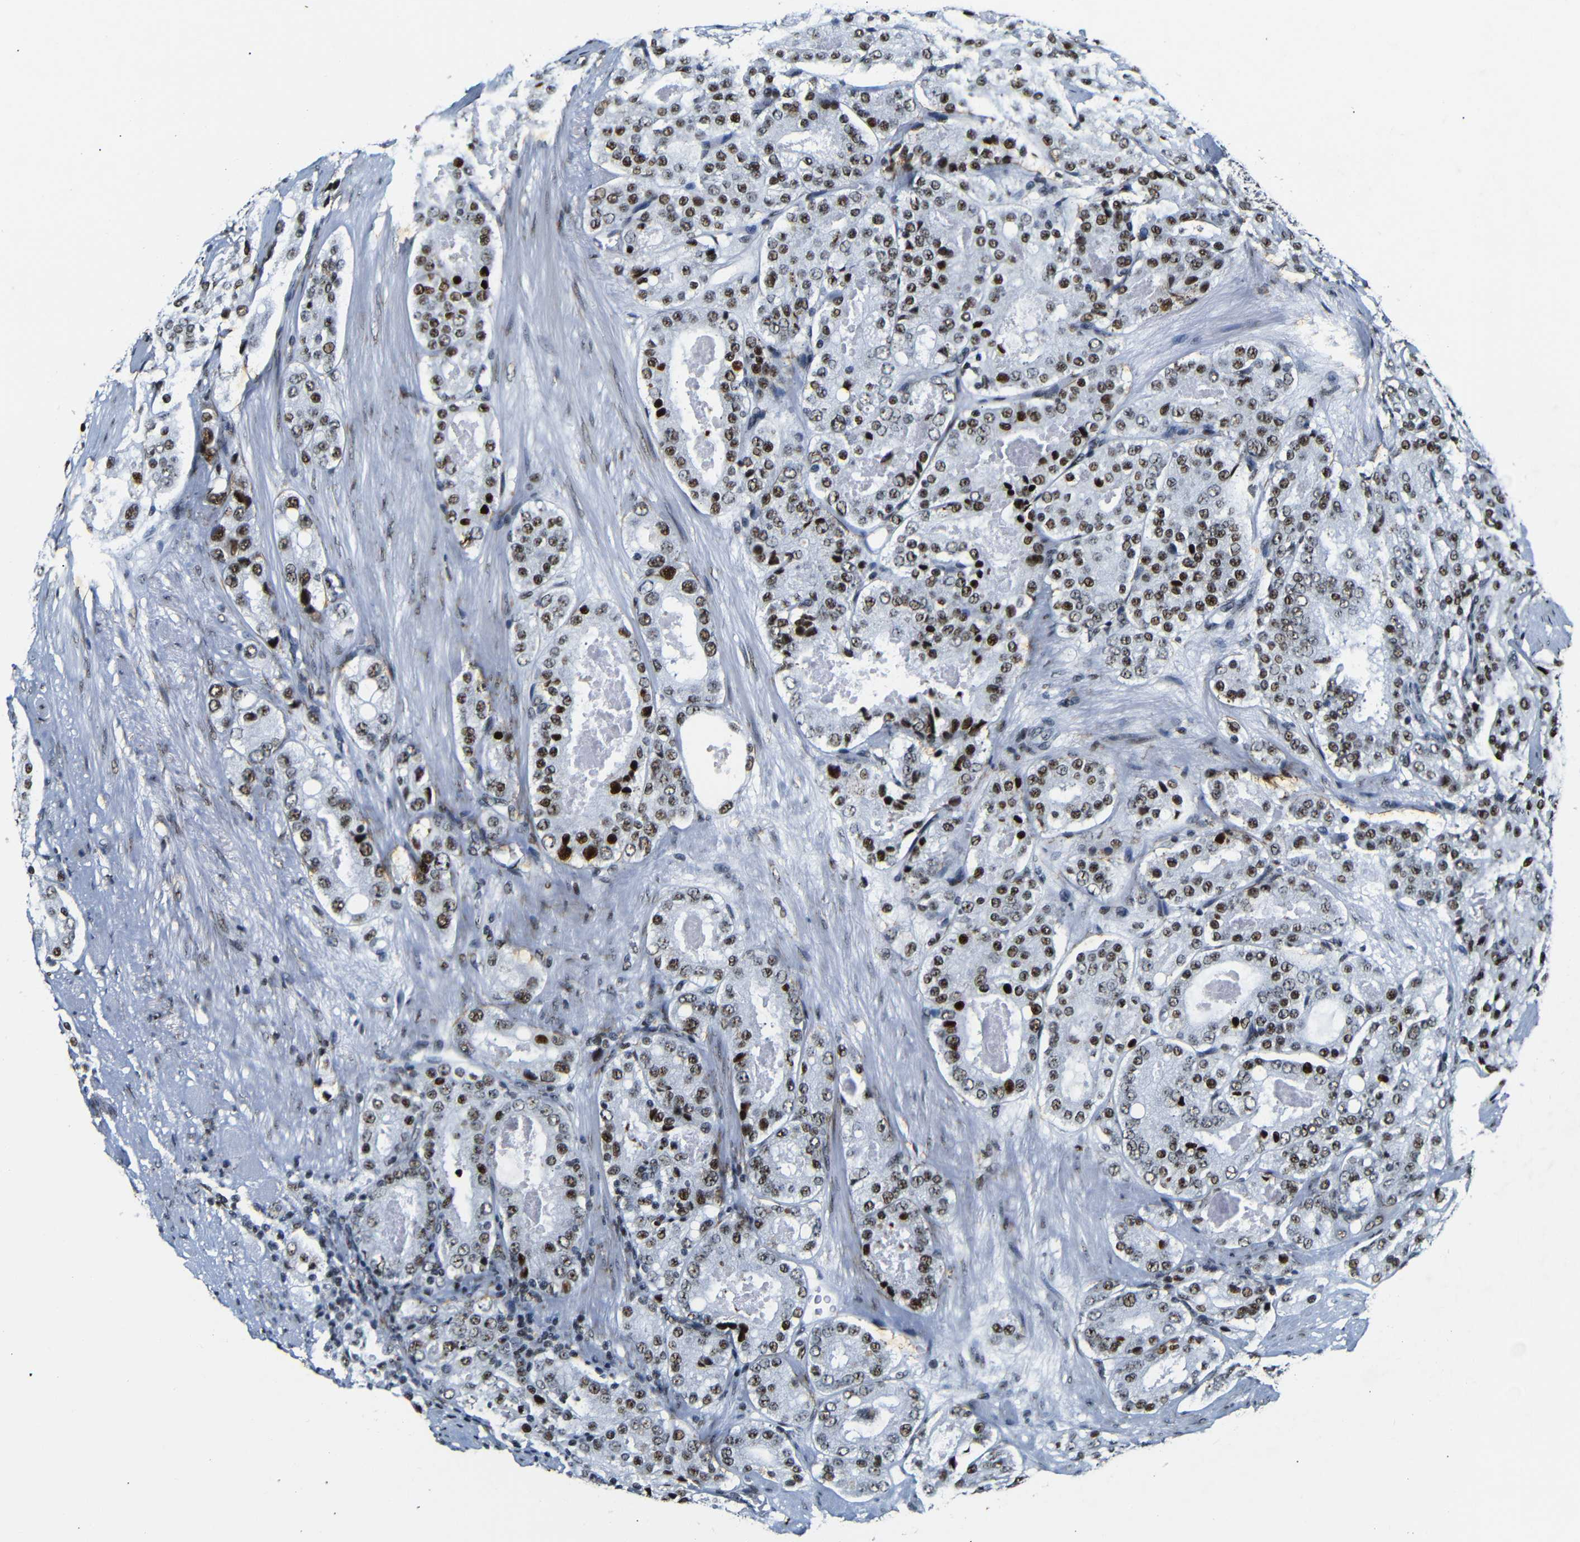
{"staining": {"intensity": "strong", "quantity": ">75%", "location": "nuclear"}, "tissue": "prostate cancer", "cell_type": "Tumor cells", "image_type": "cancer", "snomed": [{"axis": "morphology", "description": "Adenocarcinoma, High grade"}, {"axis": "topography", "description": "Prostate"}], "caption": "DAB (3,3'-diaminobenzidine) immunohistochemical staining of human prostate high-grade adenocarcinoma displays strong nuclear protein positivity in approximately >75% of tumor cells.", "gene": "SRSF1", "patient": {"sex": "male", "age": 65}}